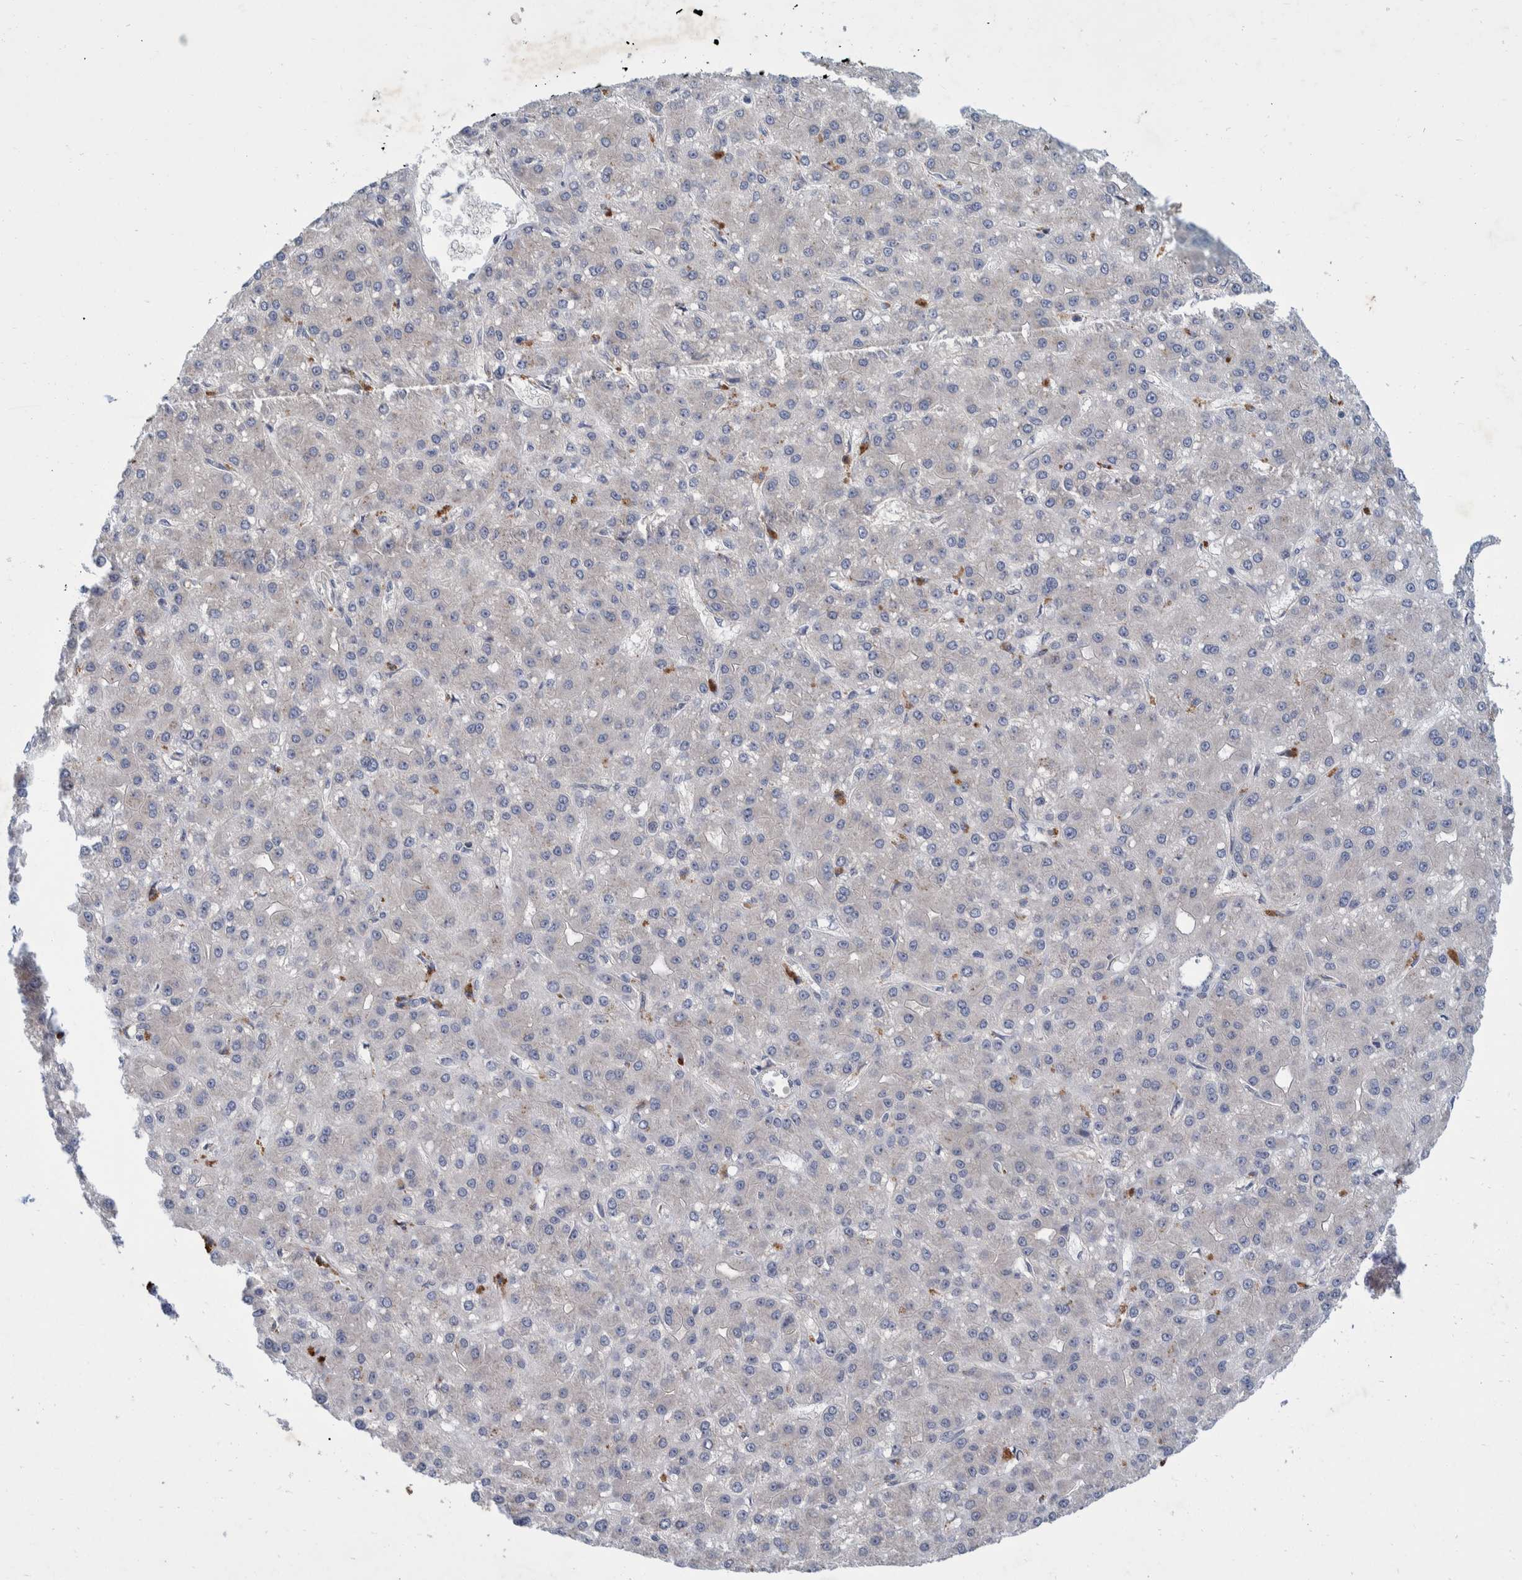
{"staining": {"intensity": "negative", "quantity": "none", "location": "none"}, "tissue": "liver cancer", "cell_type": "Tumor cells", "image_type": "cancer", "snomed": [{"axis": "morphology", "description": "Carcinoma, Hepatocellular, NOS"}, {"axis": "topography", "description": "Liver"}], "caption": "The IHC photomicrograph has no significant staining in tumor cells of liver hepatocellular carcinoma tissue.", "gene": "PLPBP", "patient": {"sex": "male", "age": 67}}